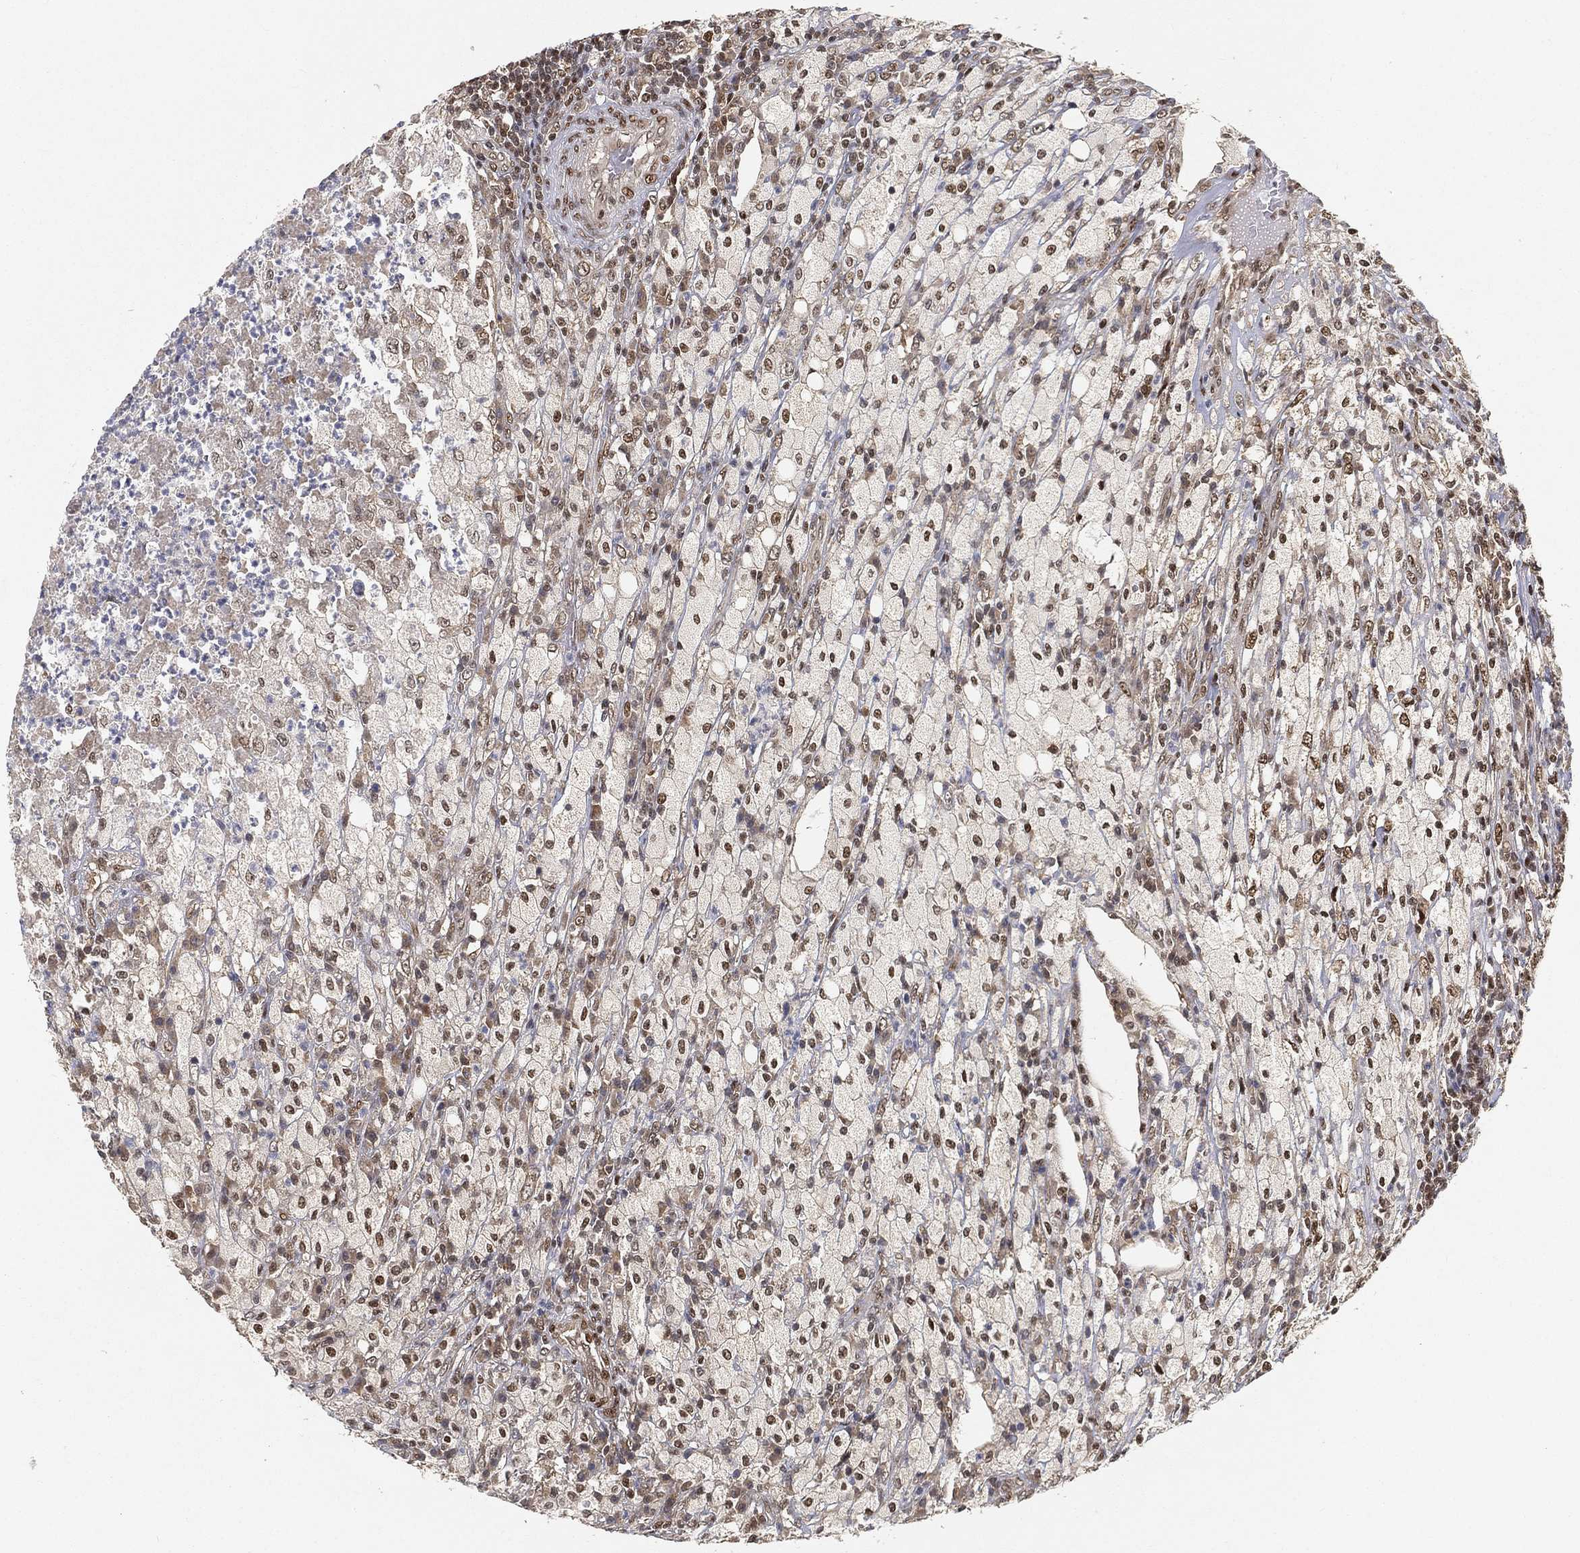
{"staining": {"intensity": "moderate", "quantity": "25%-75%", "location": "nuclear"}, "tissue": "testis cancer", "cell_type": "Tumor cells", "image_type": "cancer", "snomed": [{"axis": "morphology", "description": "Necrosis, NOS"}, {"axis": "morphology", "description": "Carcinoma, Embryonal, NOS"}, {"axis": "topography", "description": "Testis"}], "caption": "Protein expression analysis of testis embryonal carcinoma displays moderate nuclear positivity in about 25%-75% of tumor cells.", "gene": "CRTC3", "patient": {"sex": "male", "age": 19}}